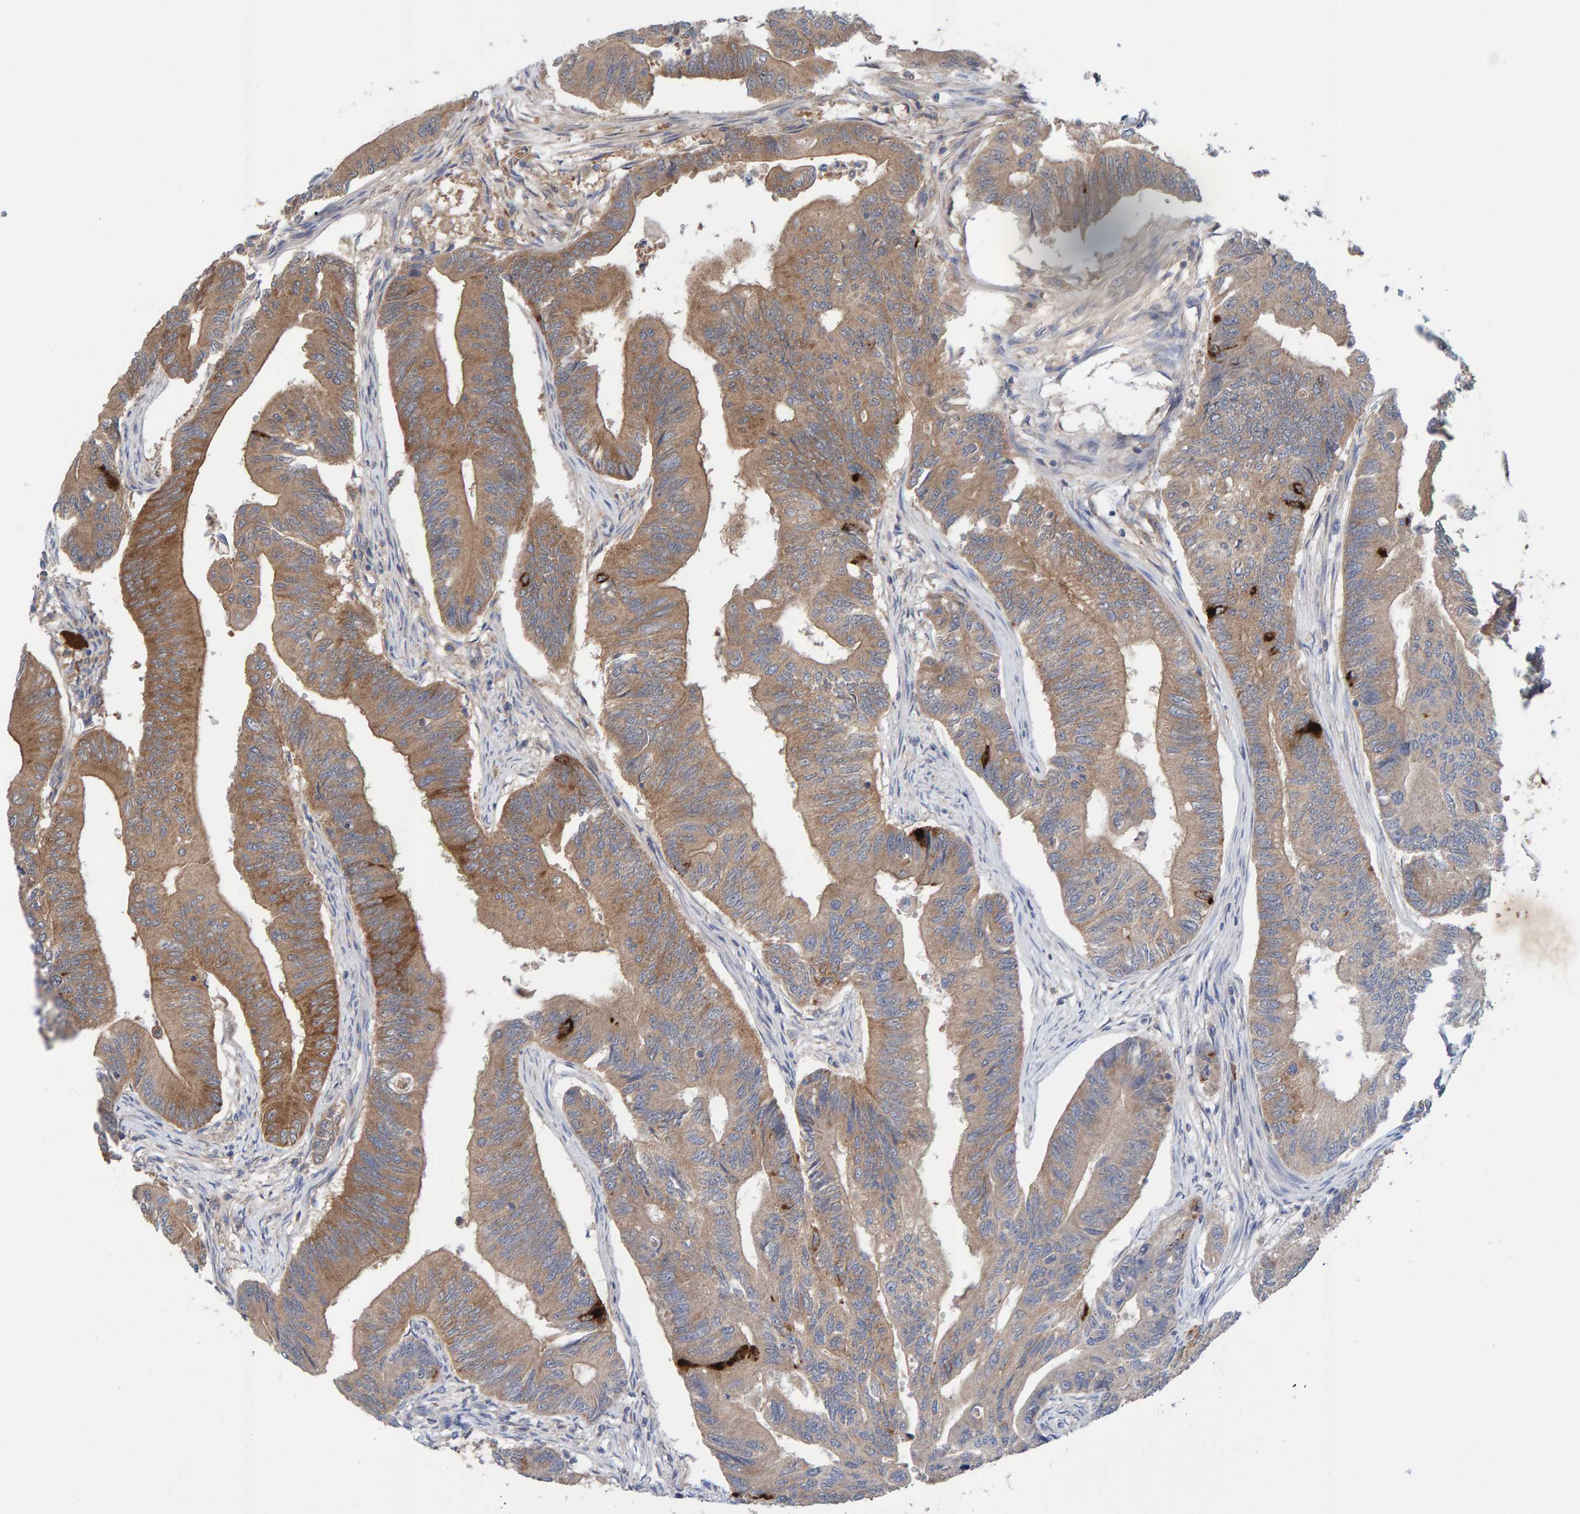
{"staining": {"intensity": "moderate", "quantity": ">75%", "location": "cytoplasmic/membranous"}, "tissue": "colorectal cancer", "cell_type": "Tumor cells", "image_type": "cancer", "snomed": [{"axis": "morphology", "description": "Adenoma, NOS"}, {"axis": "morphology", "description": "Adenocarcinoma, NOS"}, {"axis": "topography", "description": "Colon"}], "caption": "A high-resolution photomicrograph shows immunohistochemistry (IHC) staining of colorectal adenoma, which exhibits moderate cytoplasmic/membranous expression in approximately >75% of tumor cells.", "gene": "LRSAM1", "patient": {"sex": "male", "age": 79}}